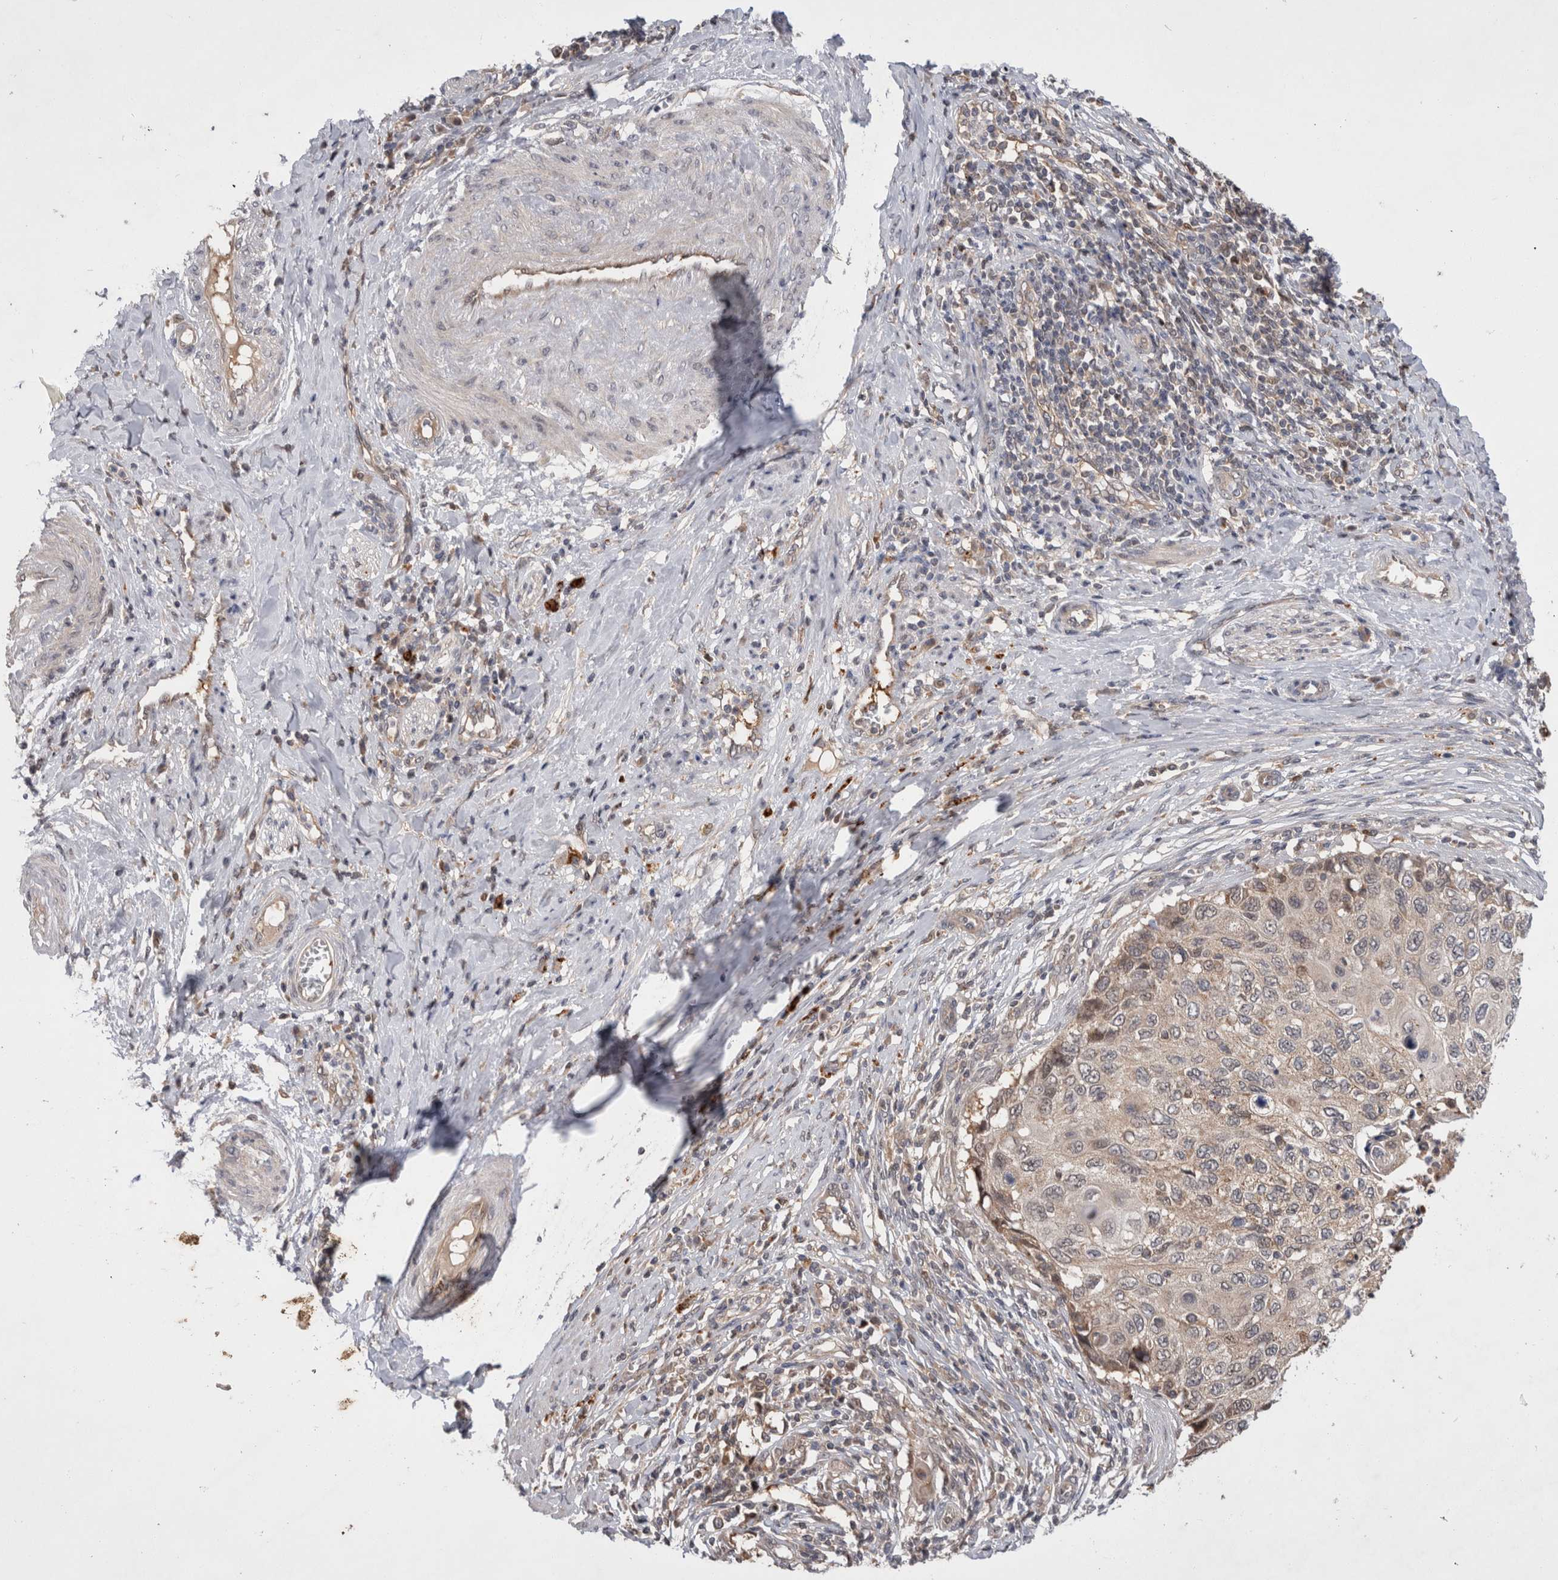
{"staining": {"intensity": "weak", "quantity": ">75%", "location": "cytoplasmic/membranous"}, "tissue": "cervical cancer", "cell_type": "Tumor cells", "image_type": "cancer", "snomed": [{"axis": "morphology", "description": "Squamous cell carcinoma, NOS"}, {"axis": "topography", "description": "Cervix"}], "caption": "High-magnification brightfield microscopy of cervical cancer (squamous cell carcinoma) stained with DAB (3,3'-diaminobenzidine) (brown) and counterstained with hematoxylin (blue). tumor cells exhibit weak cytoplasmic/membranous expression is seen in approximately>75% of cells.", "gene": "MRPL37", "patient": {"sex": "female", "age": 70}}